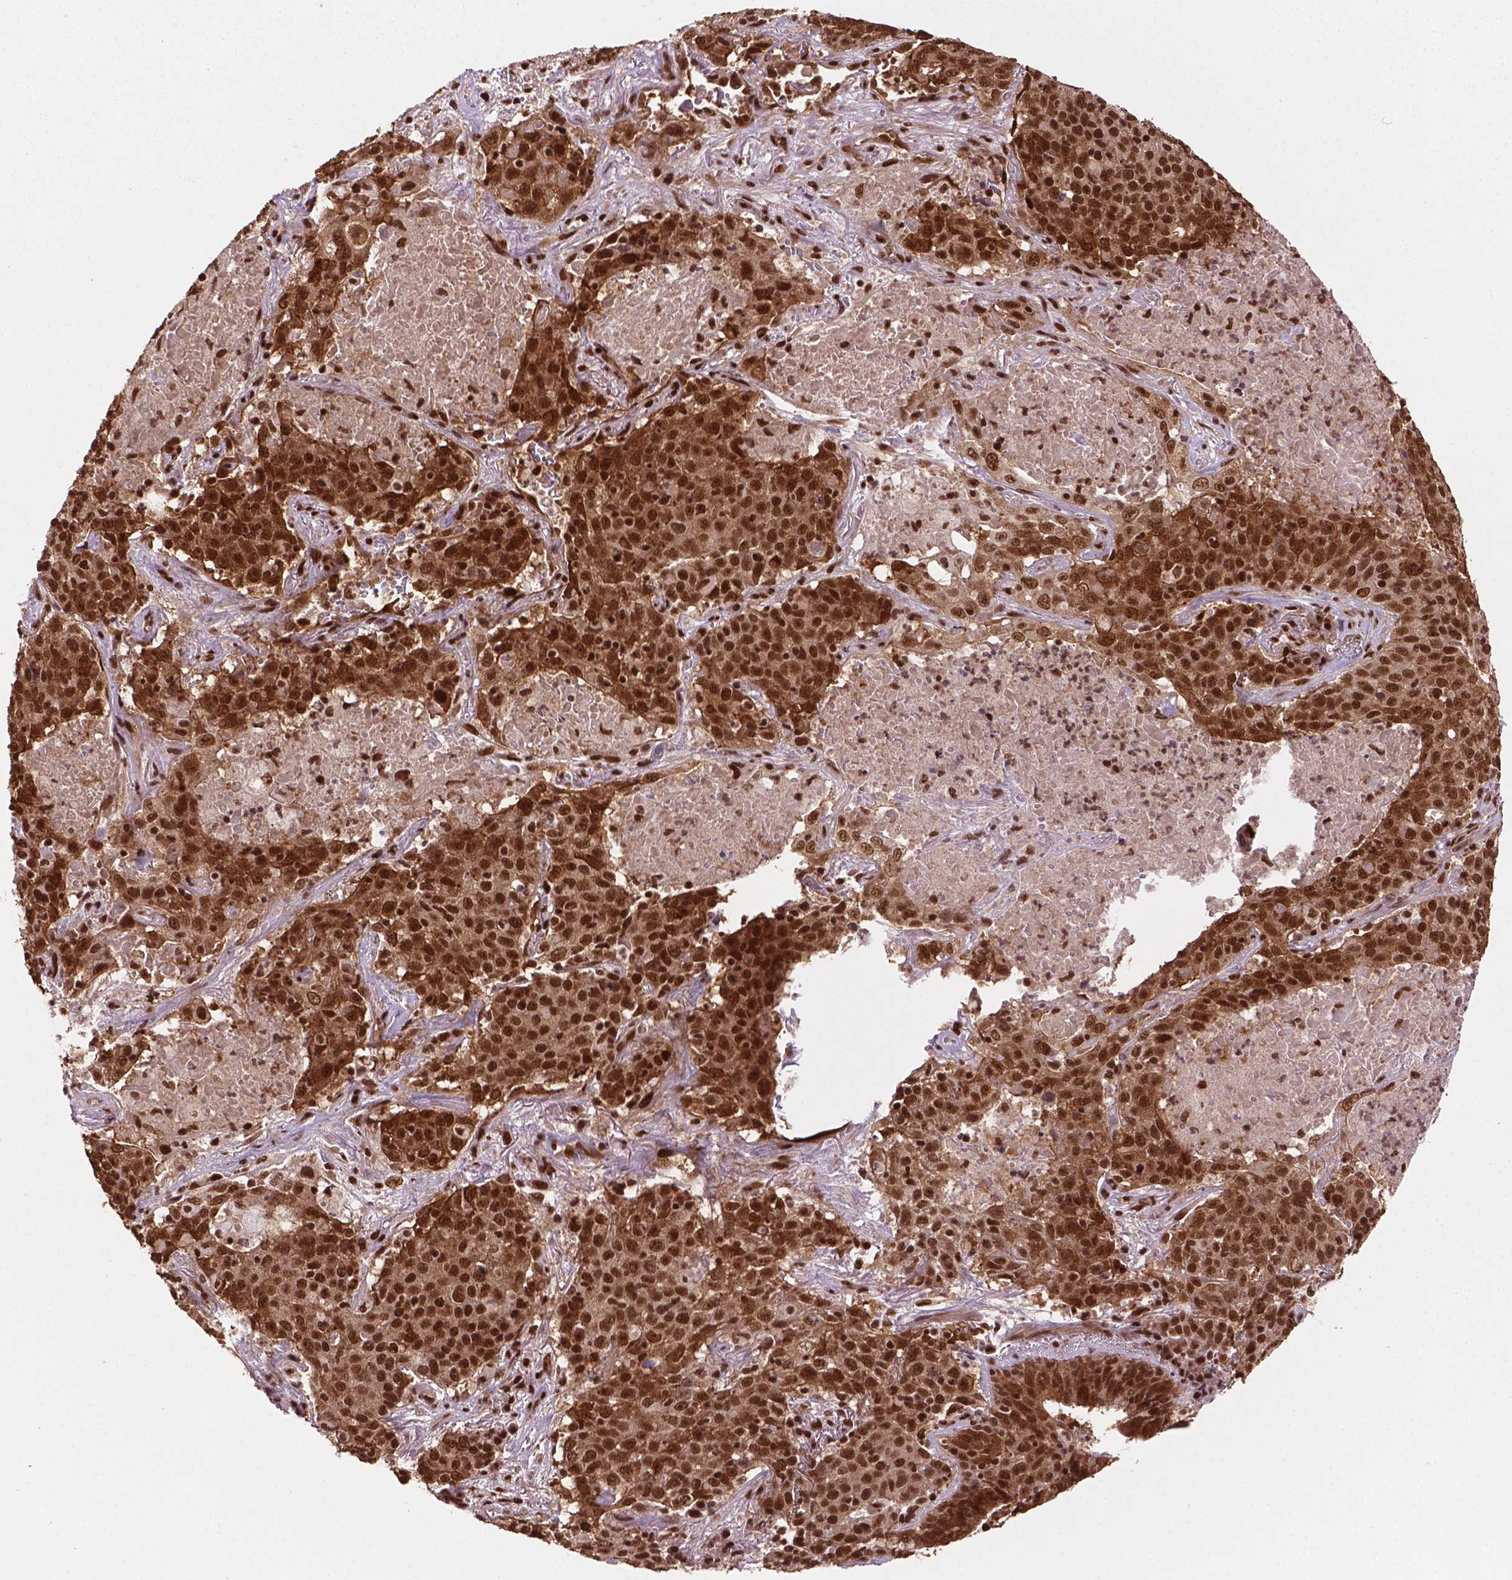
{"staining": {"intensity": "strong", "quantity": ">75%", "location": "nuclear"}, "tissue": "lung cancer", "cell_type": "Tumor cells", "image_type": "cancer", "snomed": [{"axis": "morphology", "description": "Squamous cell carcinoma, NOS"}, {"axis": "topography", "description": "Lung"}], "caption": "An IHC histopathology image of tumor tissue is shown. Protein staining in brown highlights strong nuclear positivity in squamous cell carcinoma (lung) within tumor cells. (brown staining indicates protein expression, while blue staining denotes nuclei).", "gene": "SIRT6", "patient": {"sex": "male", "age": 82}}